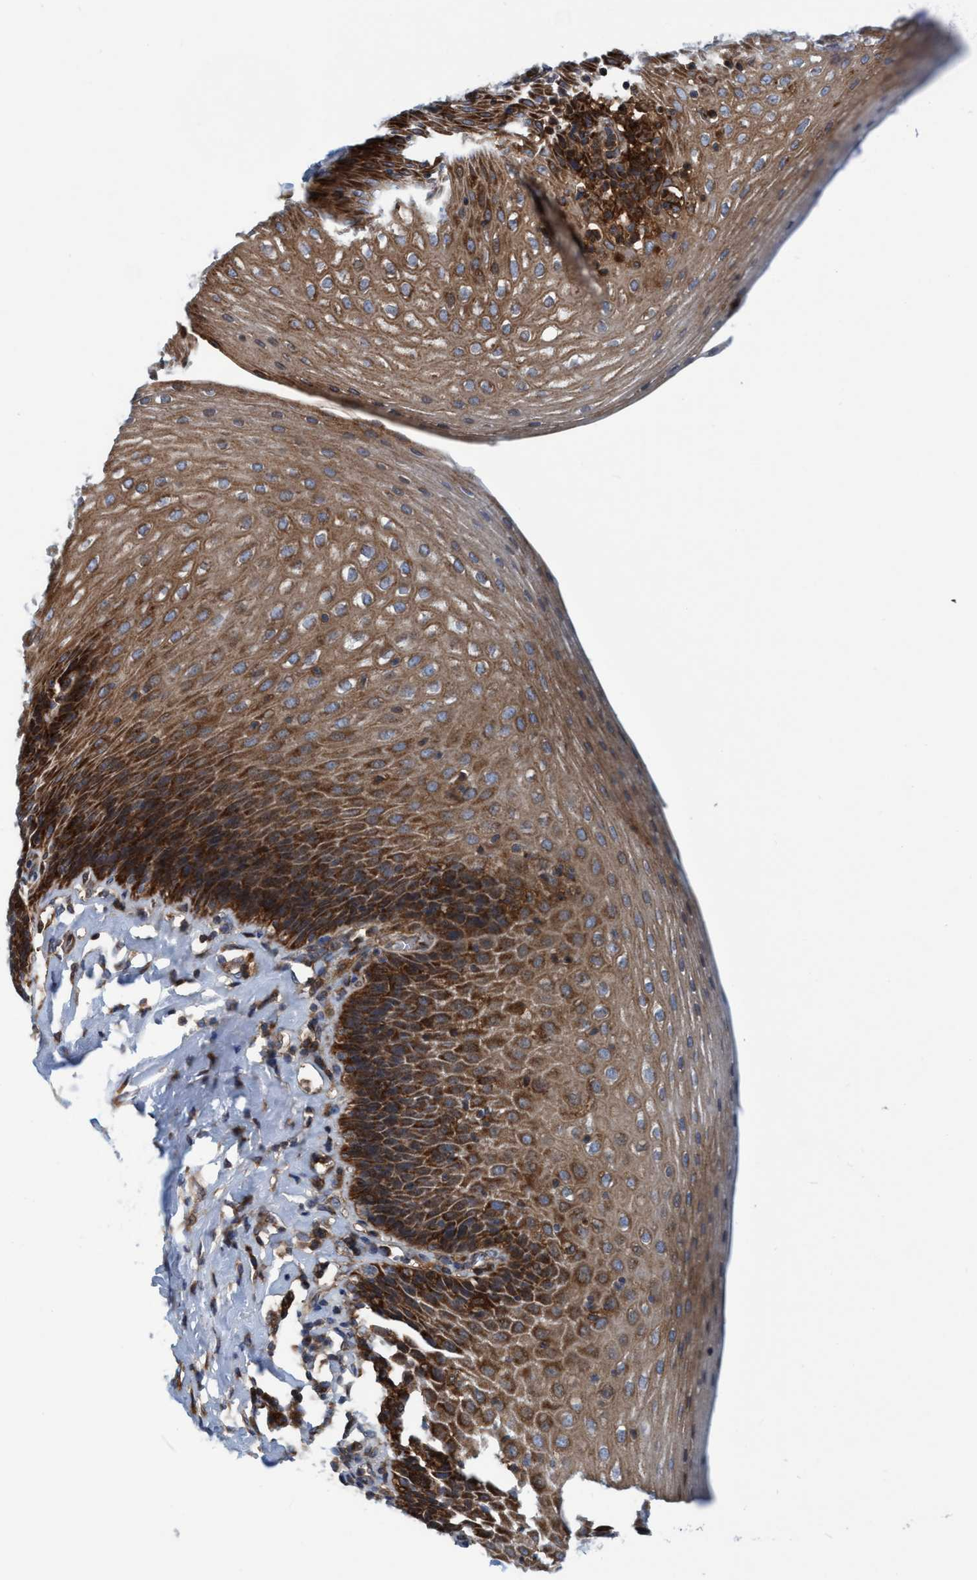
{"staining": {"intensity": "strong", "quantity": ">75%", "location": "cytoplasmic/membranous"}, "tissue": "esophagus", "cell_type": "Squamous epithelial cells", "image_type": "normal", "snomed": [{"axis": "morphology", "description": "Normal tissue, NOS"}, {"axis": "topography", "description": "Esophagus"}], "caption": "The immunohistochemical stain labels strong cytoplasmic/membranous expression in squamous epithelial cells of normal esophagus. The protein is shown in brown color, while the nuclei are stained blue.", "gene": "SLC16A3", "patient": {"sex": "female", "age": 61}}